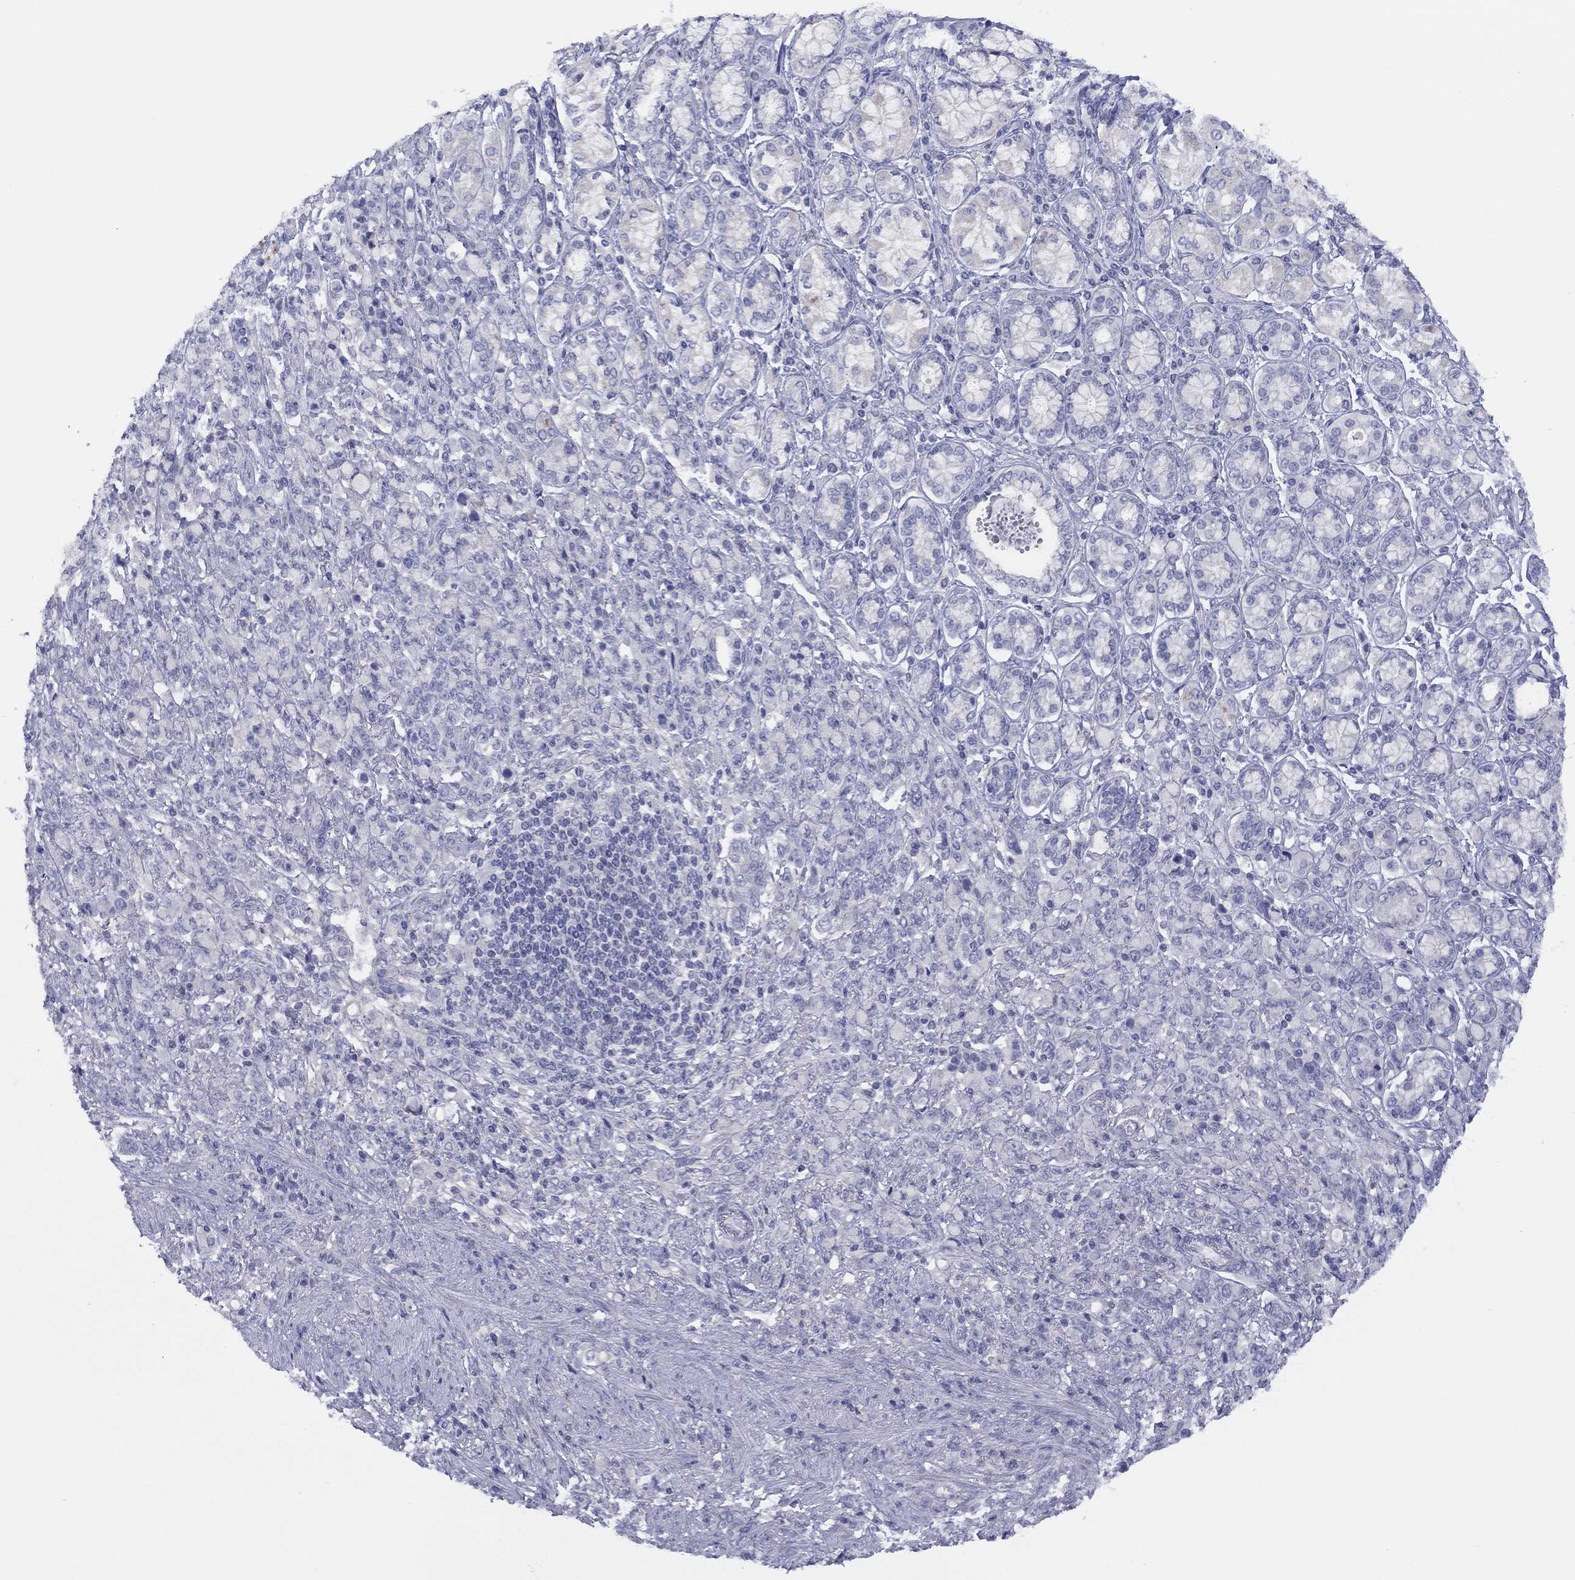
{"staining": {"intensity": "negative", "quantity": "none", "location": "none"}, "tissue": "stomach cancer", "cell_type": "Tumor cells", "image_type": "cancer", "snomed": [{"axis": "morphology", "description": "Normal tissue, NOS"}, {"axis": "morphology", "description": "Adenocarcinoma, NOS"}, {"axis": "topography", "description": "Stomach"}], "caption": "An immunohistochemistry (IHC) micrograph of adenocarcinoma (stomach) is shown. There is no staining in tumor cells of adenocarcinoma (stomach). (DAB (3,3'-diaminobenzidine) immunohistochemistry (IHC) with hematoxylin counter stain).", "gene": "CYP2B6", "patient": {"sex": "female", "age": 79}}